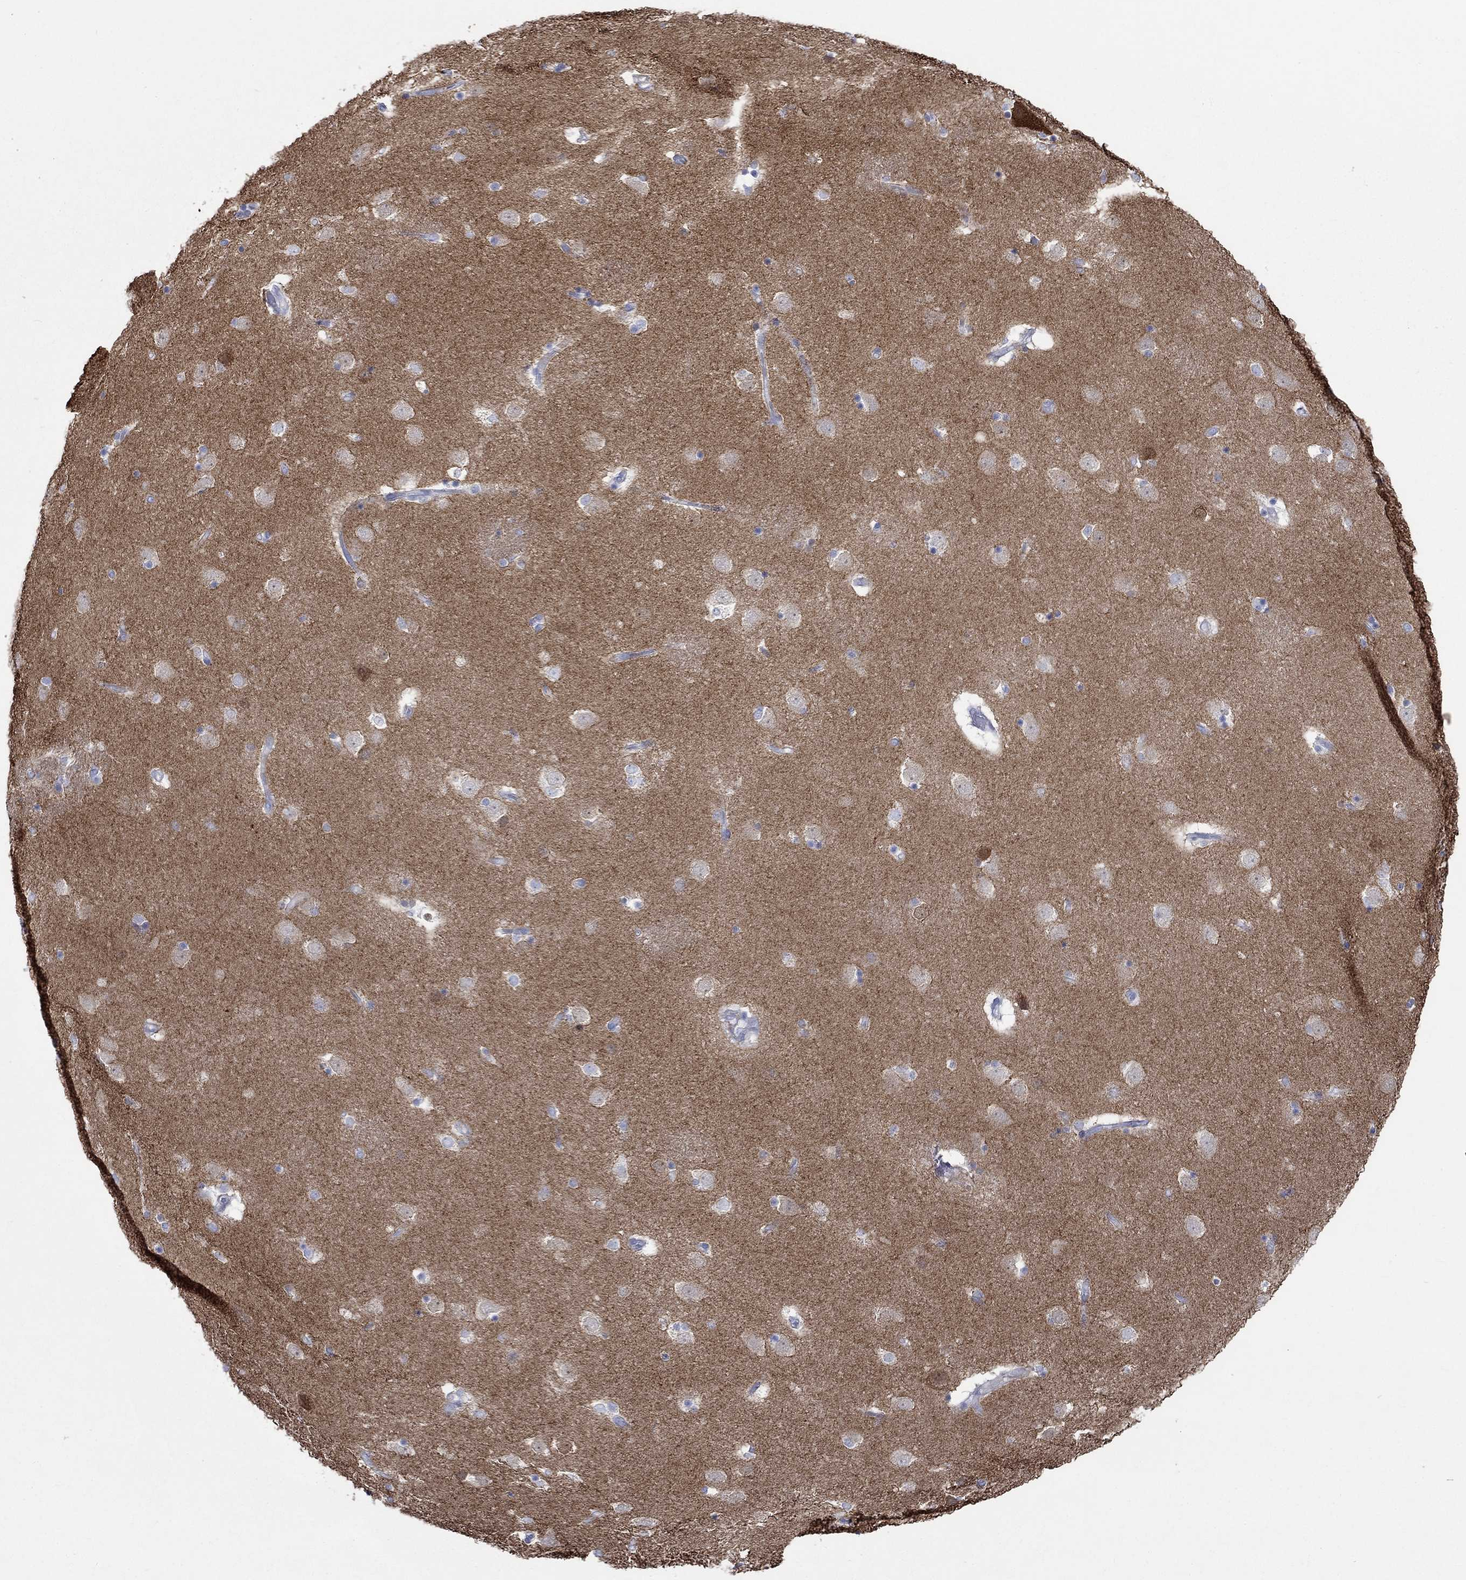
{"staining": {"intensity": "moderate", "quantity": "<25%", "location": "cytoplasmic/membranous"}, "tissue": "caudate", "cell_type": "Glial cells", "image_type": "normal", "snomed": [{"axis": "morphology", "description": "Normal tissue, NOS"}, {"axis": "topography", "description": "Lateral ventricle wall"}], "caption": "High-magnification brightfield microscopy of unremarkable caudate stained with DAB (3,3'-diaminobenzidine) (brown) and counterstained with hematoxylin (blue). glial cells exhibit moderate cytoplasmic/membranous staining is present in approximately<25% of cells.", "gene": "CPLX1", "patient": {"sex": "male", "age": 51}}